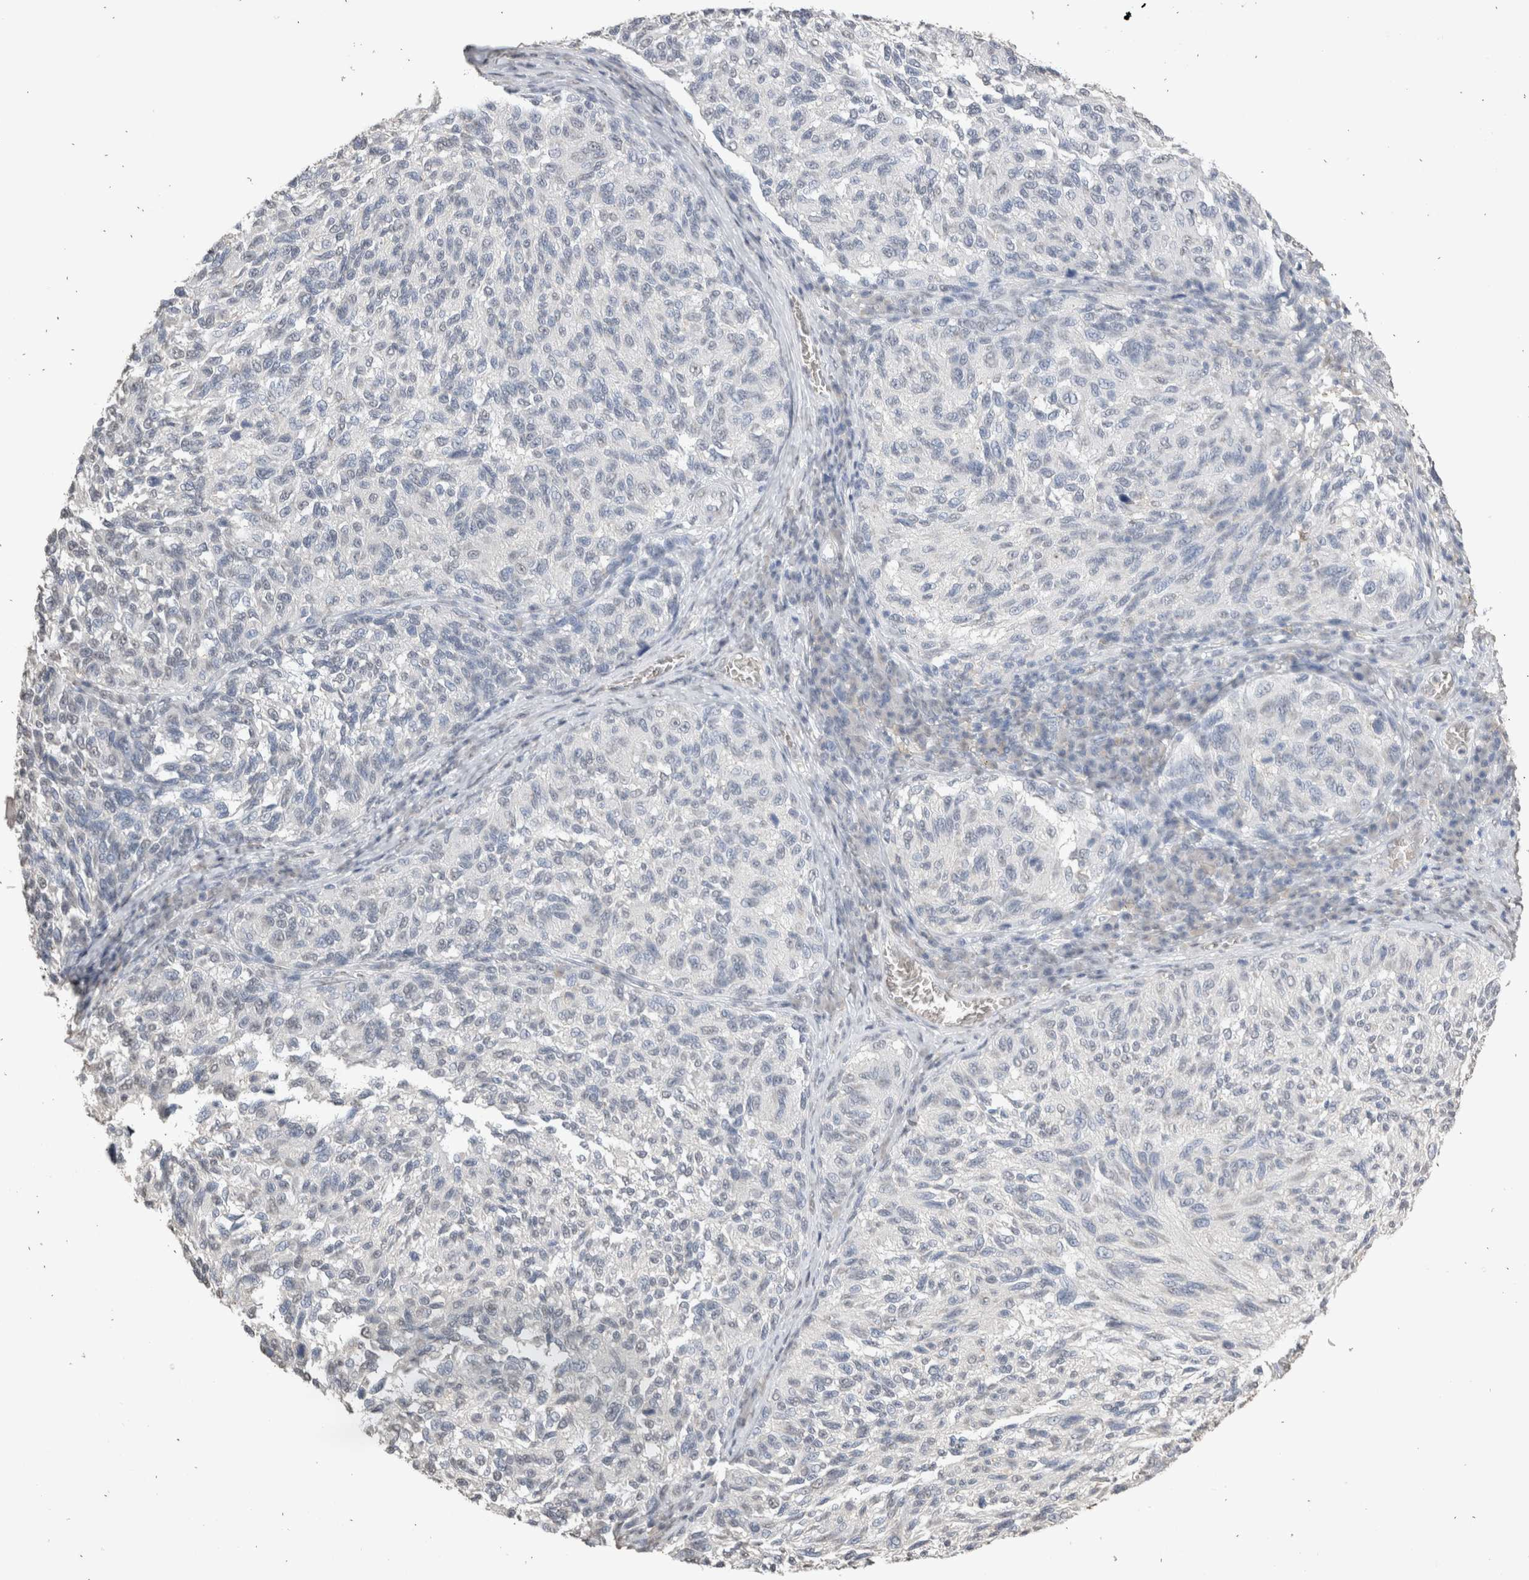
{"staining": {"intensity": "negative", "quantity": "none", "location": "none"}, "tissue": "melanoma", "cell_type": "Tumor cells", "image_type": "cancer", "snomed": [{"axis": "morphology", "description": "Malignant melanoma, NOS"}, {"axis": "topography", "description": "Skin"}], "caption": "Malignant melanoma was stained to show a protein in brown. There is no significant staining in tumor cells.", "gene": "LGALS2", "patient": {"sex": "female", "age": 73}}